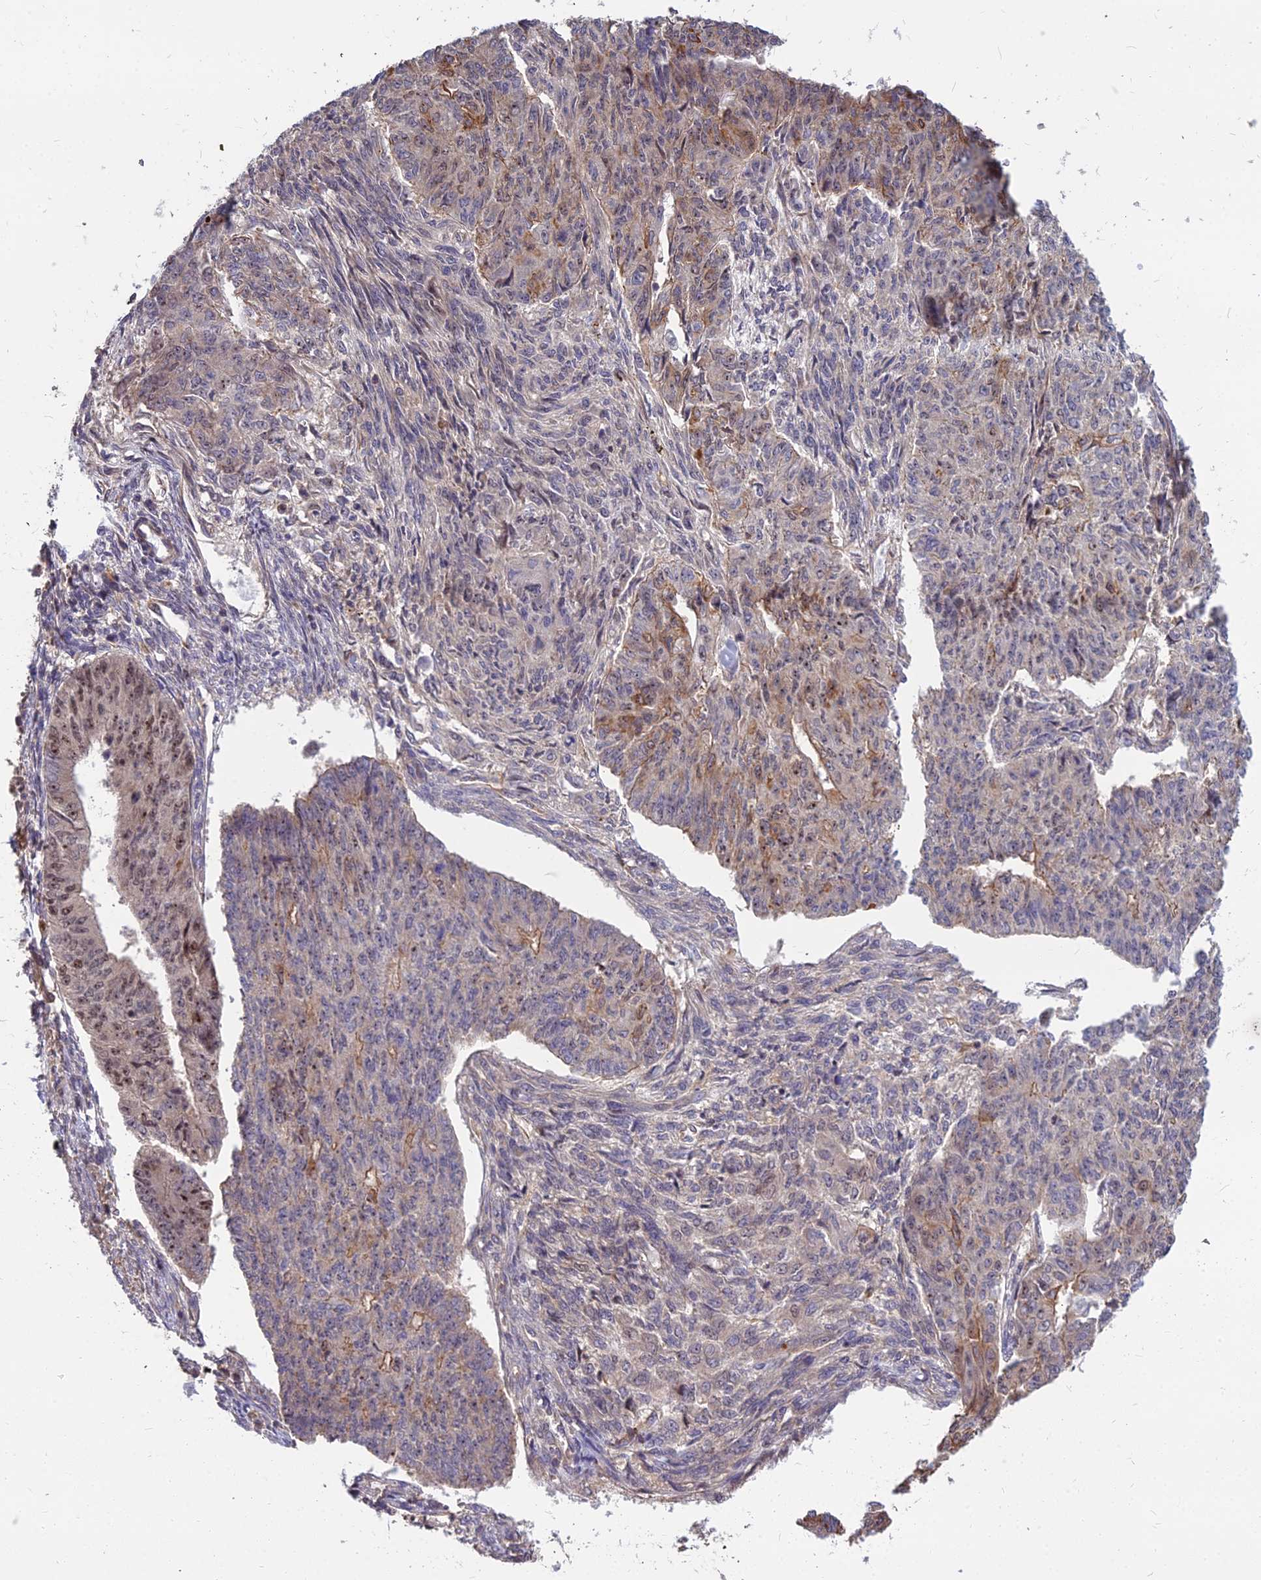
{"staining": {"intensity": "moderate", "quantity": "<25%", "location": "cytoplasmic/membranous,nuclear"}, "tissue": "endometrial cancer", "cell_type": "Tumor cells", "image_type": "cancer", "snomed": [{"axis": "morphology", "description": "Adenocarcinoma, NOS"}, {"axis": "topography", "description": "Endometrium"}], "caption": "Moderate cytoplasmic/membranous and nuclear protein staining is seen in approximately <25% of tumor cells in endometrial adenocarcinoma.", "gene": "TCEA3", "patient": {"sex": "female", "age": 32}}